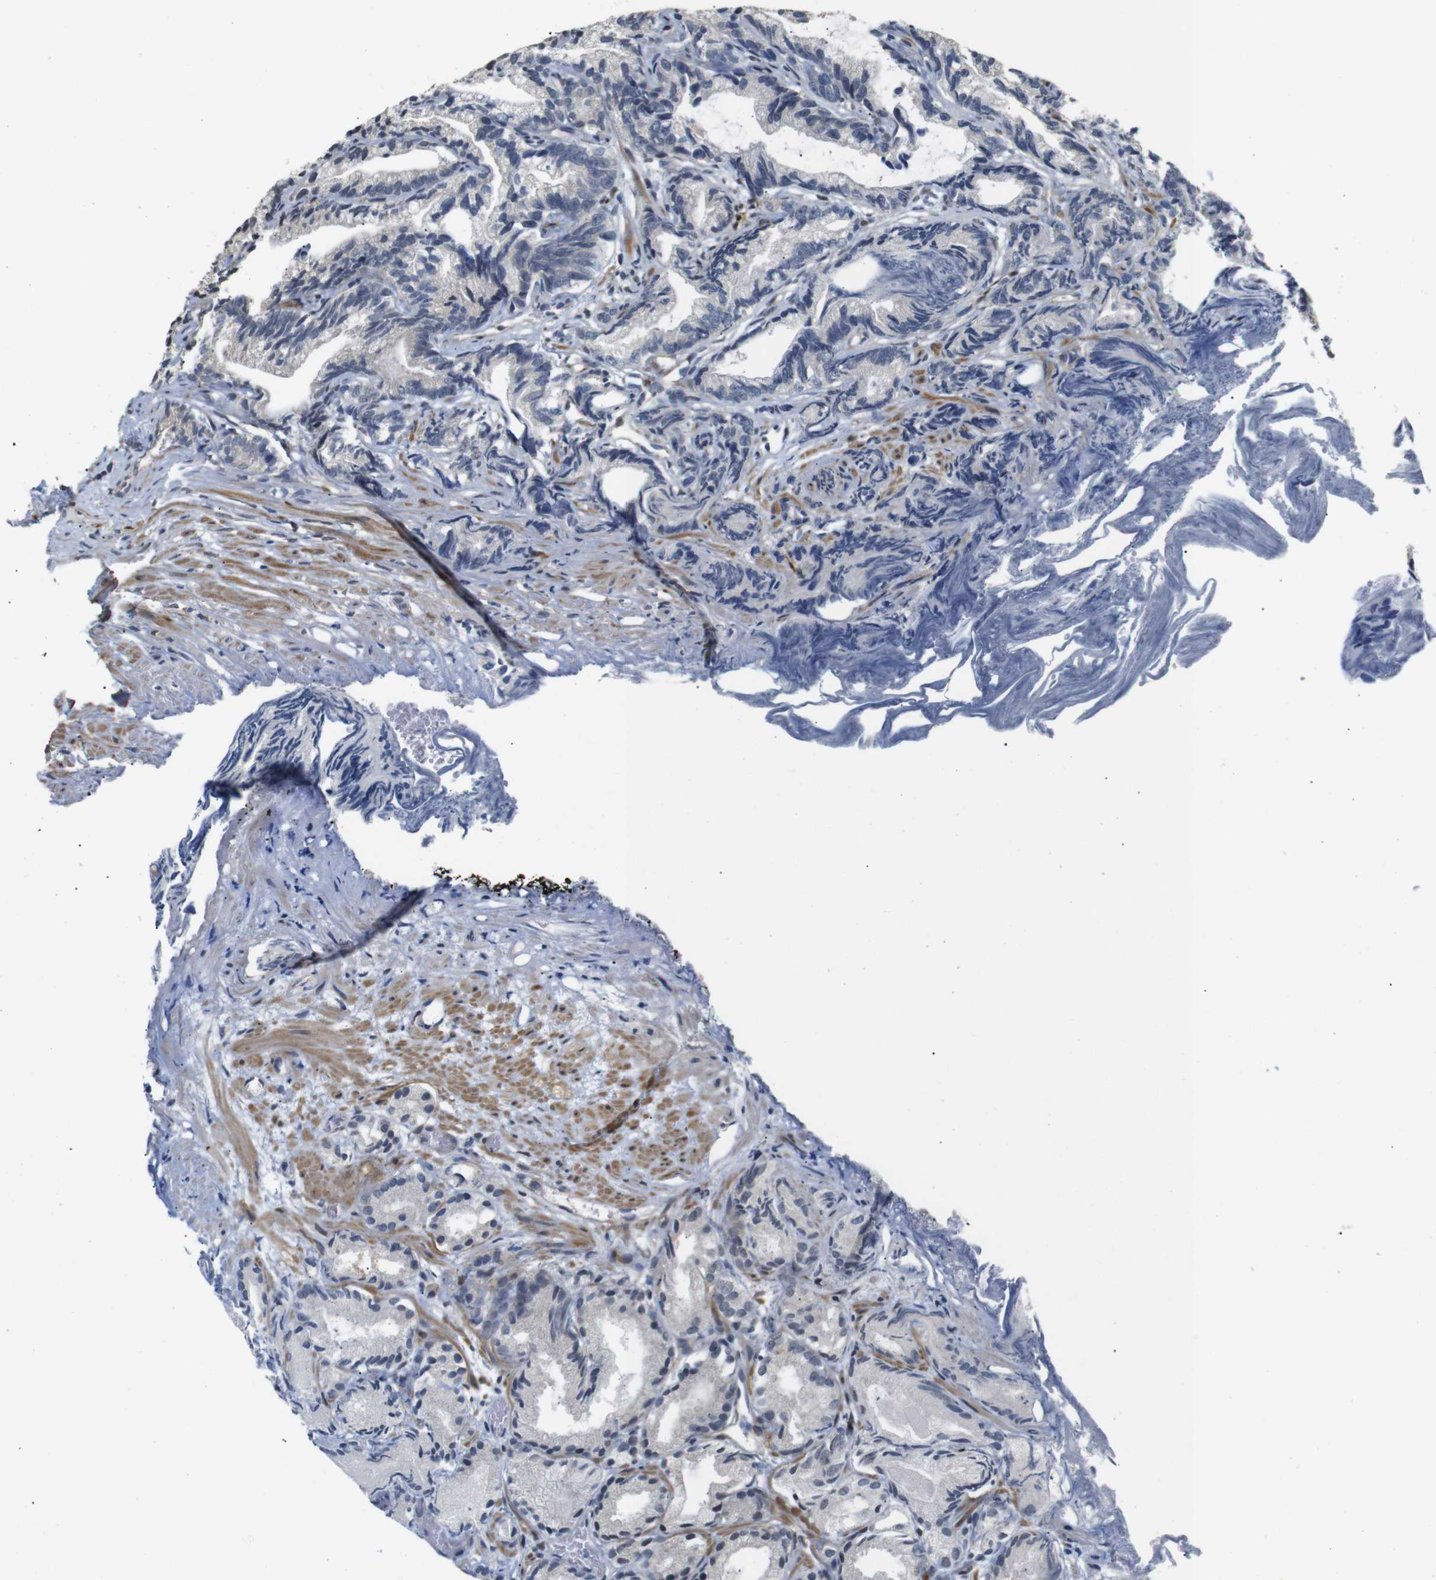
{"staining": {"intensity": "moderate", "quantity": "25%-75%", "location": "nuclear"}, "tissue": "prostate cancer", "cell_type": "Tumor cells", "image_type": "cancer", "snomed": [{"axis": "morphology", "description": "Adenocarcinoma, Low grade"}, {"axis": "topography", "description": "Prostate"}], "caption": "Approximately 25%-75% of tumor cells in prostate cancer display moderate nuclear protein expression as visualized by brown immunohistochemical staining.", "gene": "TBX2", "patient": {"sex": "male", "age": 89}}